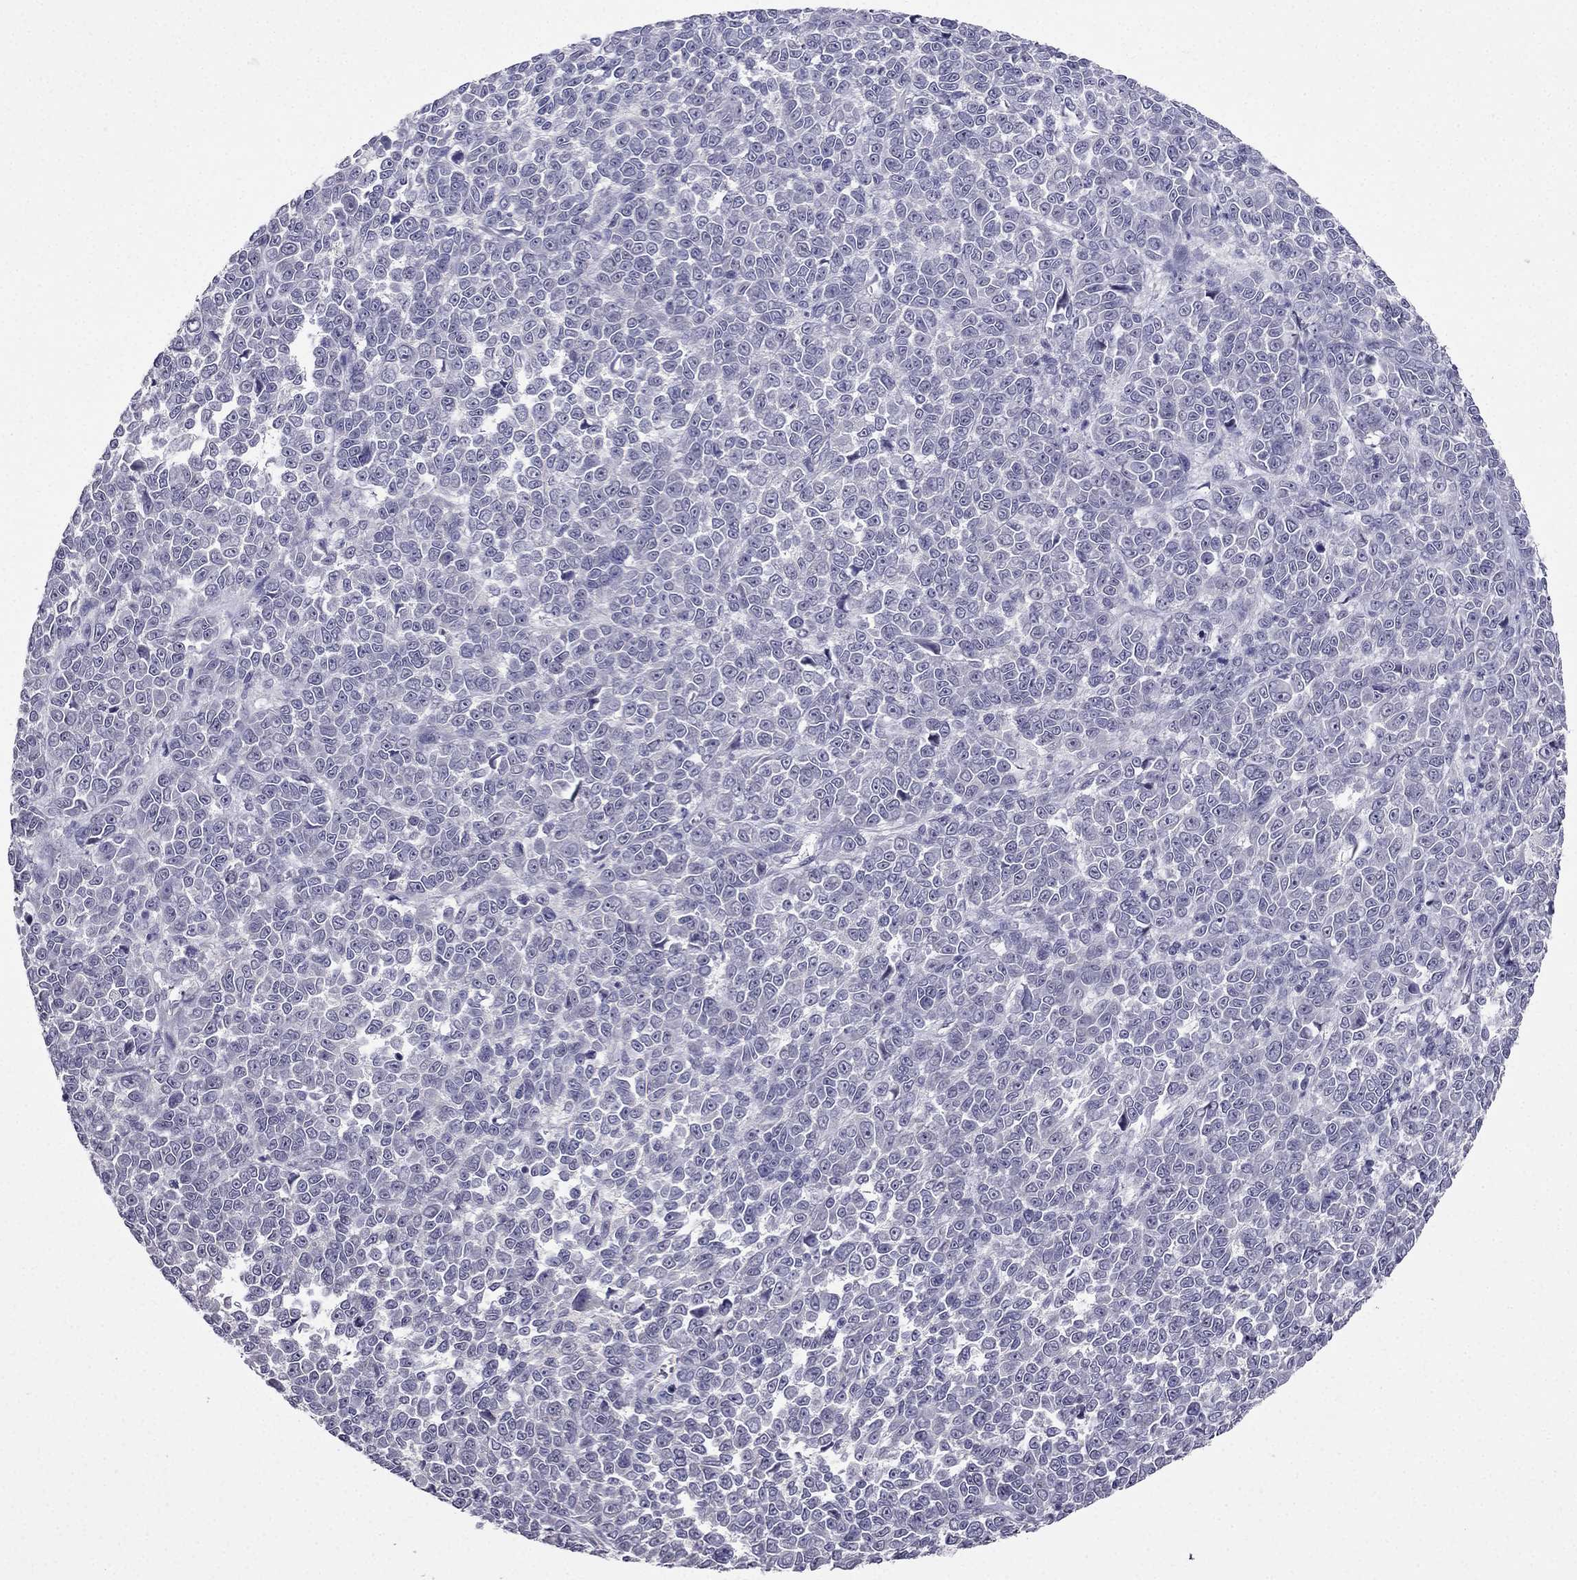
{"staining": {"intensity": "negative", "quantity": "none", "location": "none"}, "tissue": "melanoma", "cell_type": "Tumor cells", "image_type": "cancer", "snomed": [{"axis": "morphology", "description": "Malignant melanoma, NOS"}, {"axis": "topography", "description": "Skin"}], "caption": "Immunohistochemistry (IHC) image of neoplastic tissue: melanoma stained with DAB demonstrates no significant protein staining in tumor cells. The staining is performed using DAB brown chromogen with nuclei counter-stained in using hematoxylin.", "gene": "DUSP15", "patient": {"sex": "female", "age": 95}}